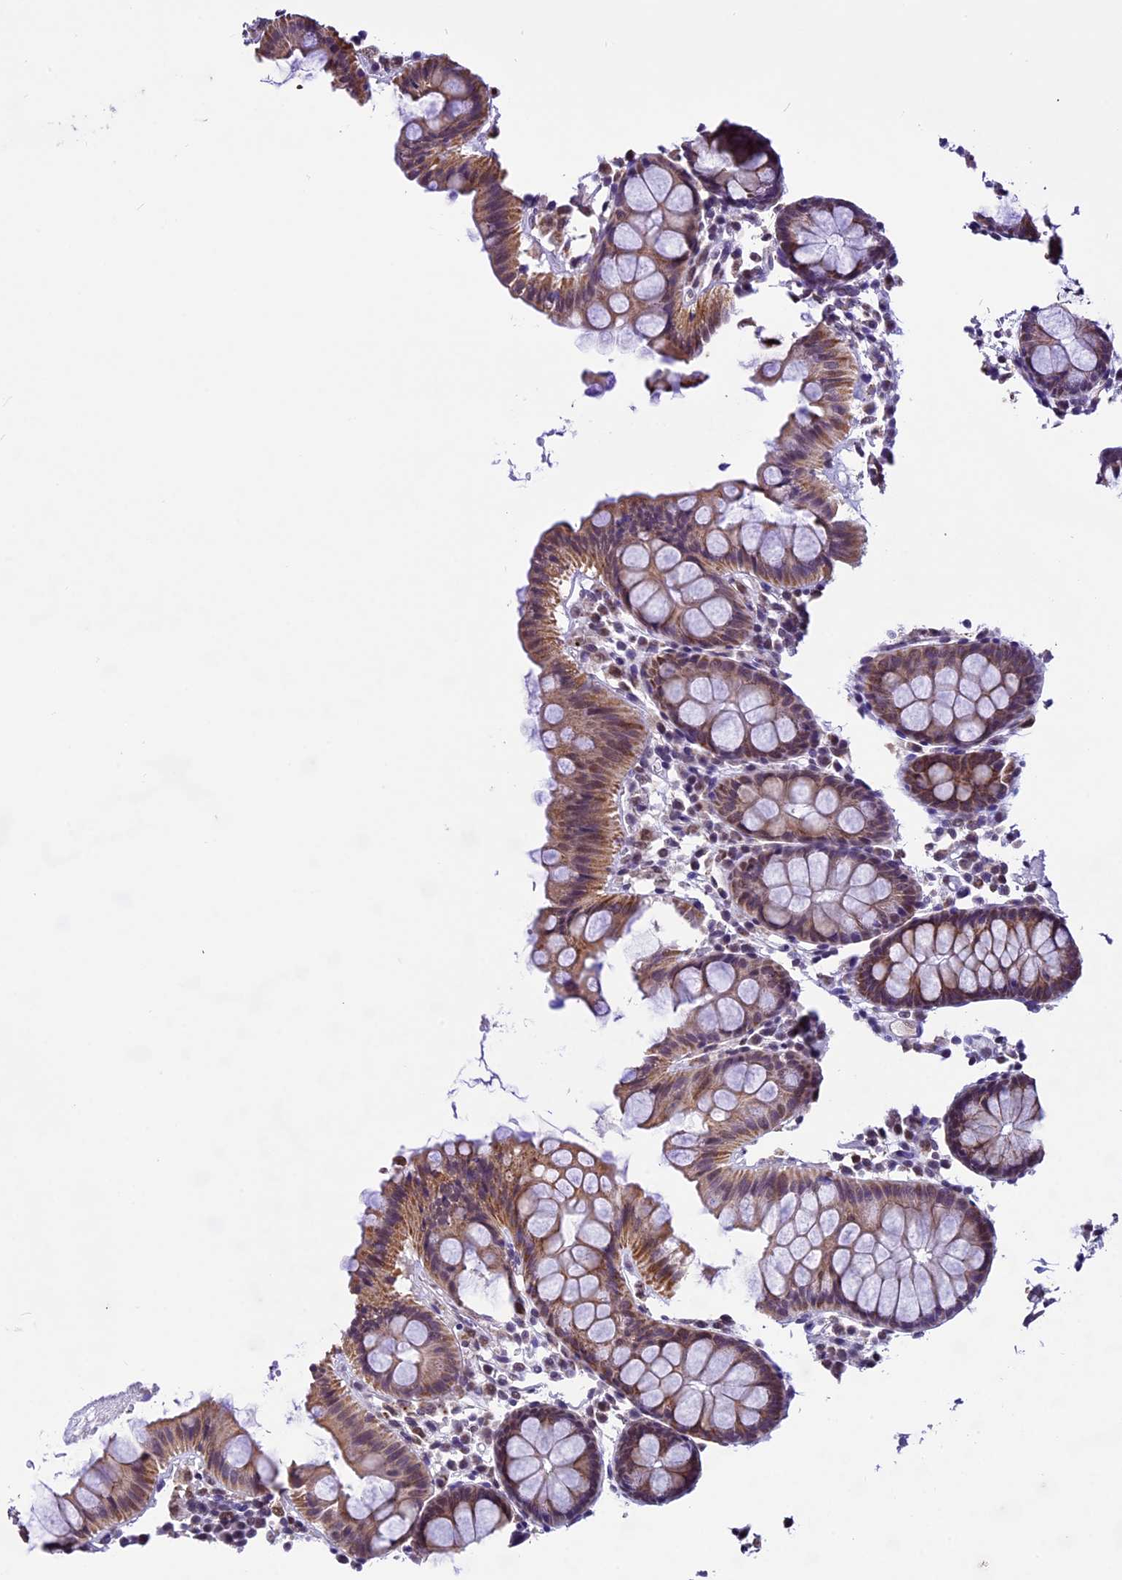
{"staining": {"intensity": "negative", "quantity": "none", "location": "none"}, "tissue": "colon", "cell_type": "Endothelial cells", "image_type": "normal", "snomed": [{"axis": "morphology", "description": "Normal tissue, NOS"}, {"axis": "topography", "description": "Colon"}], "caption": "Endothelial cells are negative for protein expression in unremarkable human colon. (Stains: DAB immunohistochemistry (IHC) with hematoxylin counter stain, Microscopy: brightfield microscopy at high magnification).", "gene": "CARS2", "patient": {"sex": "male", "age": 75}}